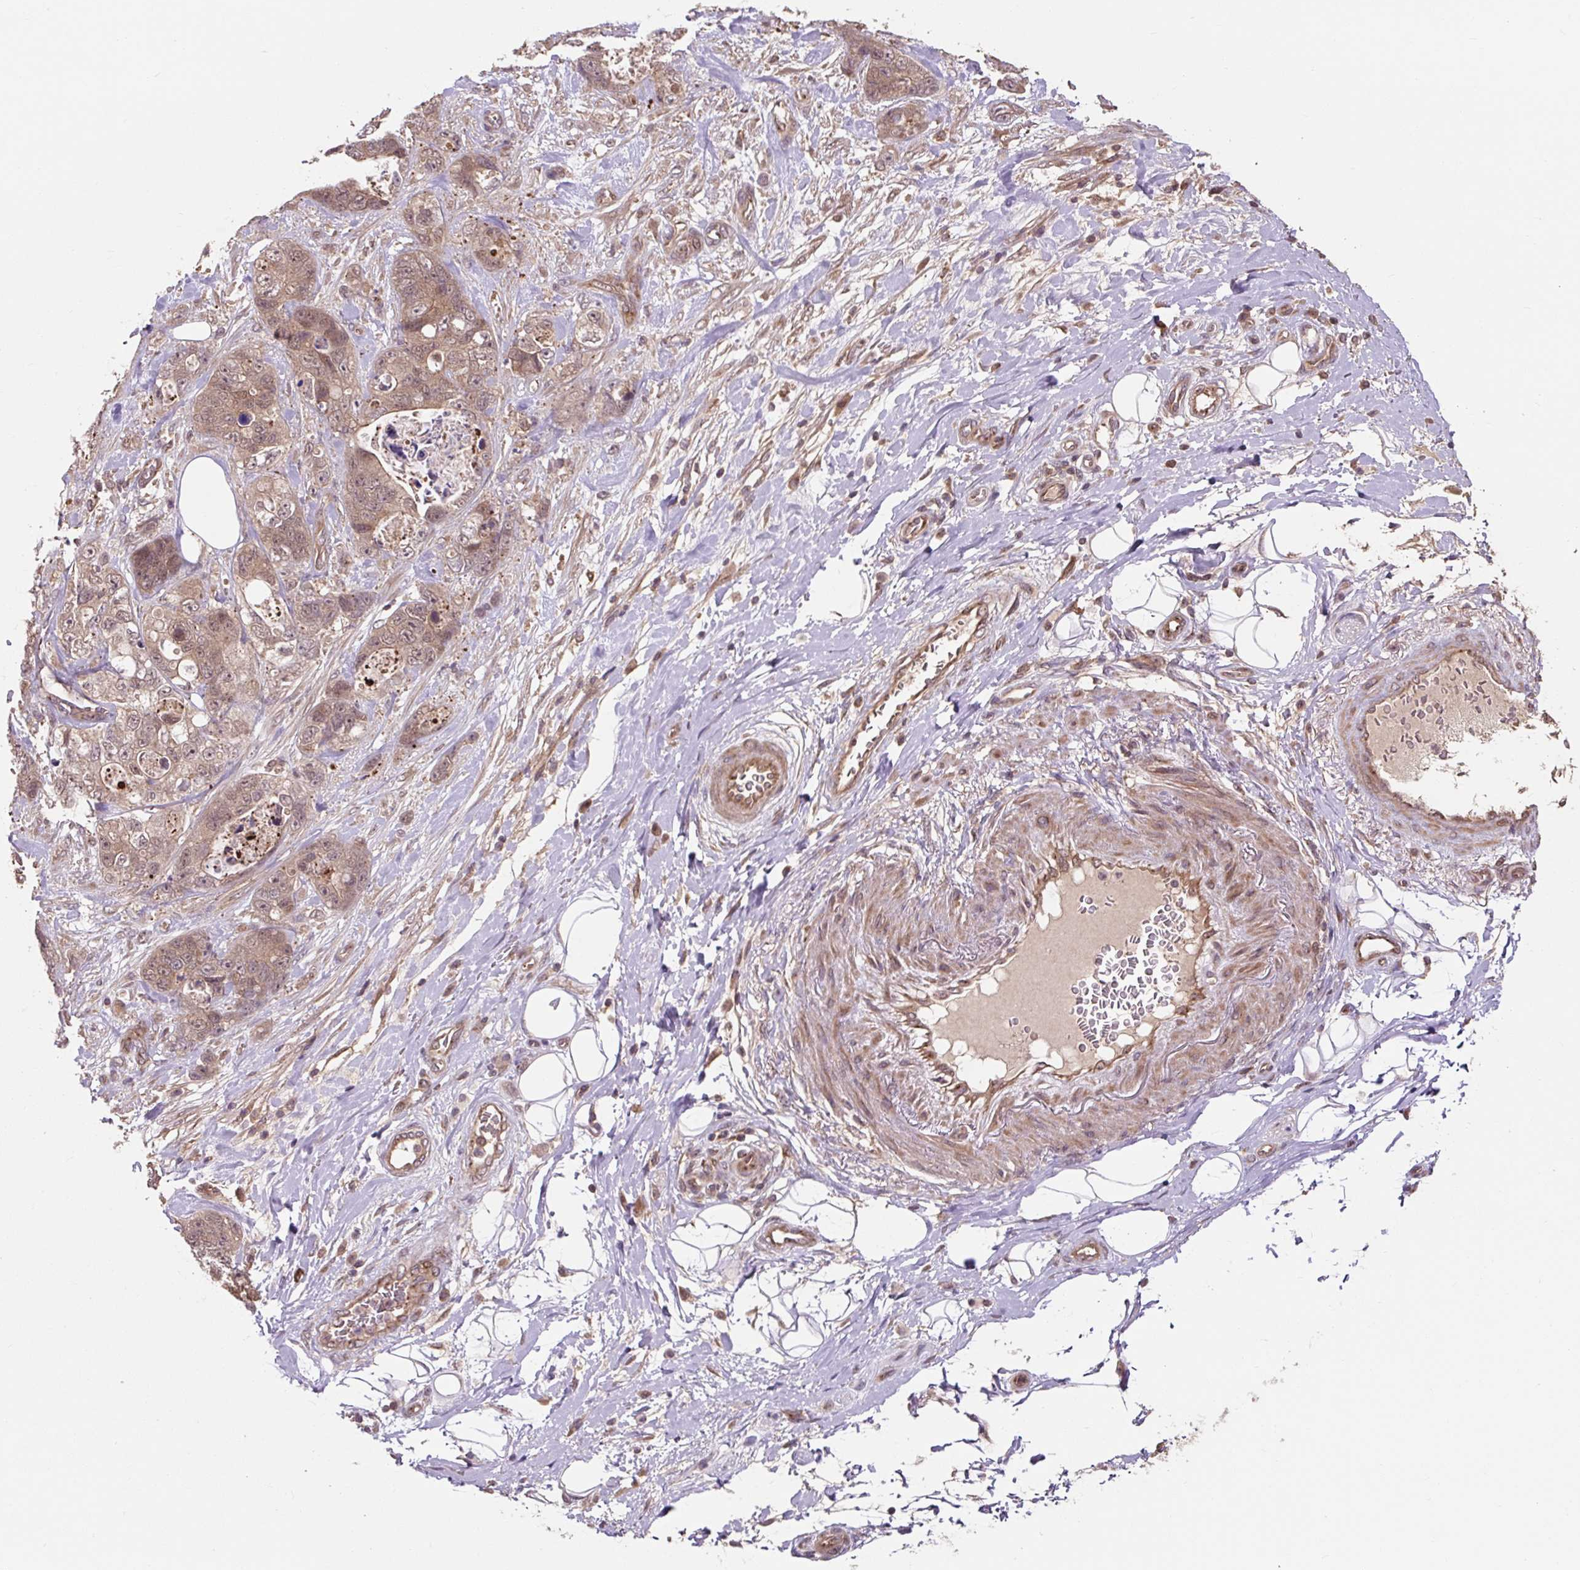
{"staining": {"intensity": "moderate", "quantity": ">75%", "location": "cytoplasmic/membranous"}, "tissue": "stomach cancer", "cell_type": "Tumor cells", "image_type": "cancer", "snomed": [{"axis": "morphology", "description": "Normal tissue, NOS"}, {"axis": "morphology", "description": "Adenocarcinoma, NOS"}, {"axis": "topography", "description": "Stomach"}], "caption": "Human stomach cancer stained with a protein marker shows moderate staining in tumor cells.", "gene": "MMS19", "patient": {"sex": "female", "age": 89}}